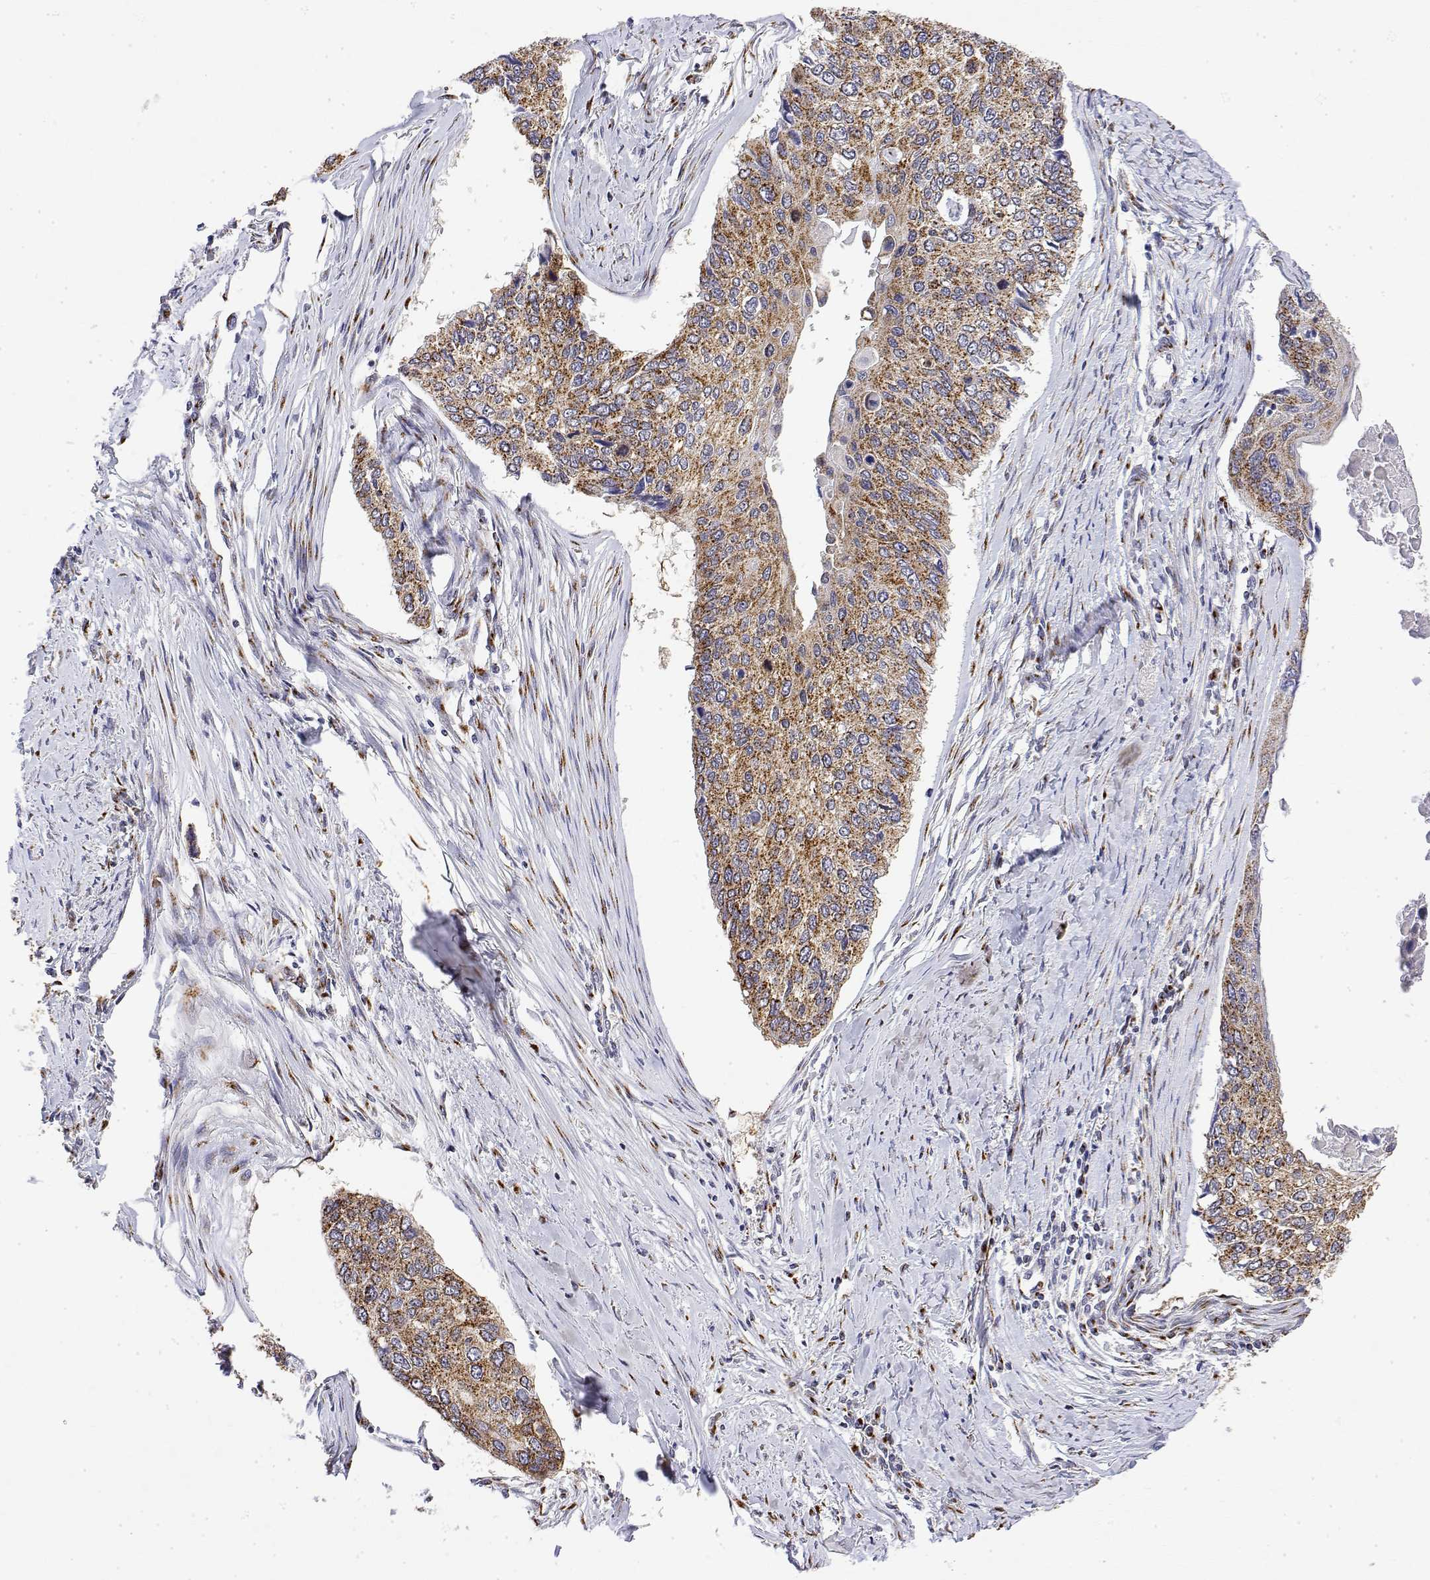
{"staining": {"intensity": "moderate", "quantity": ">75%", "location": "cytoplasmic/membranous"}, "tissue": "lung cancer", "cell_type": "Tumor cells", "image_type": "cancer", "snomed": [{"axis": "morphology", "description": "Squamous cell carcinoma, NOS"}, {"axis": "morphology", "description": "Squamous cell carcinoma, metastatic, NOS"}, {"axis": "topography", "description": "Lung"}], "caption": "DAB immunohistochemical staining of human lung cancer reveals moderate cytoplasmic/membranous protein staining in about >75% of tumor cells.", "gene": "YIPF3", "patient": {"sex": "male", "age": 63}}